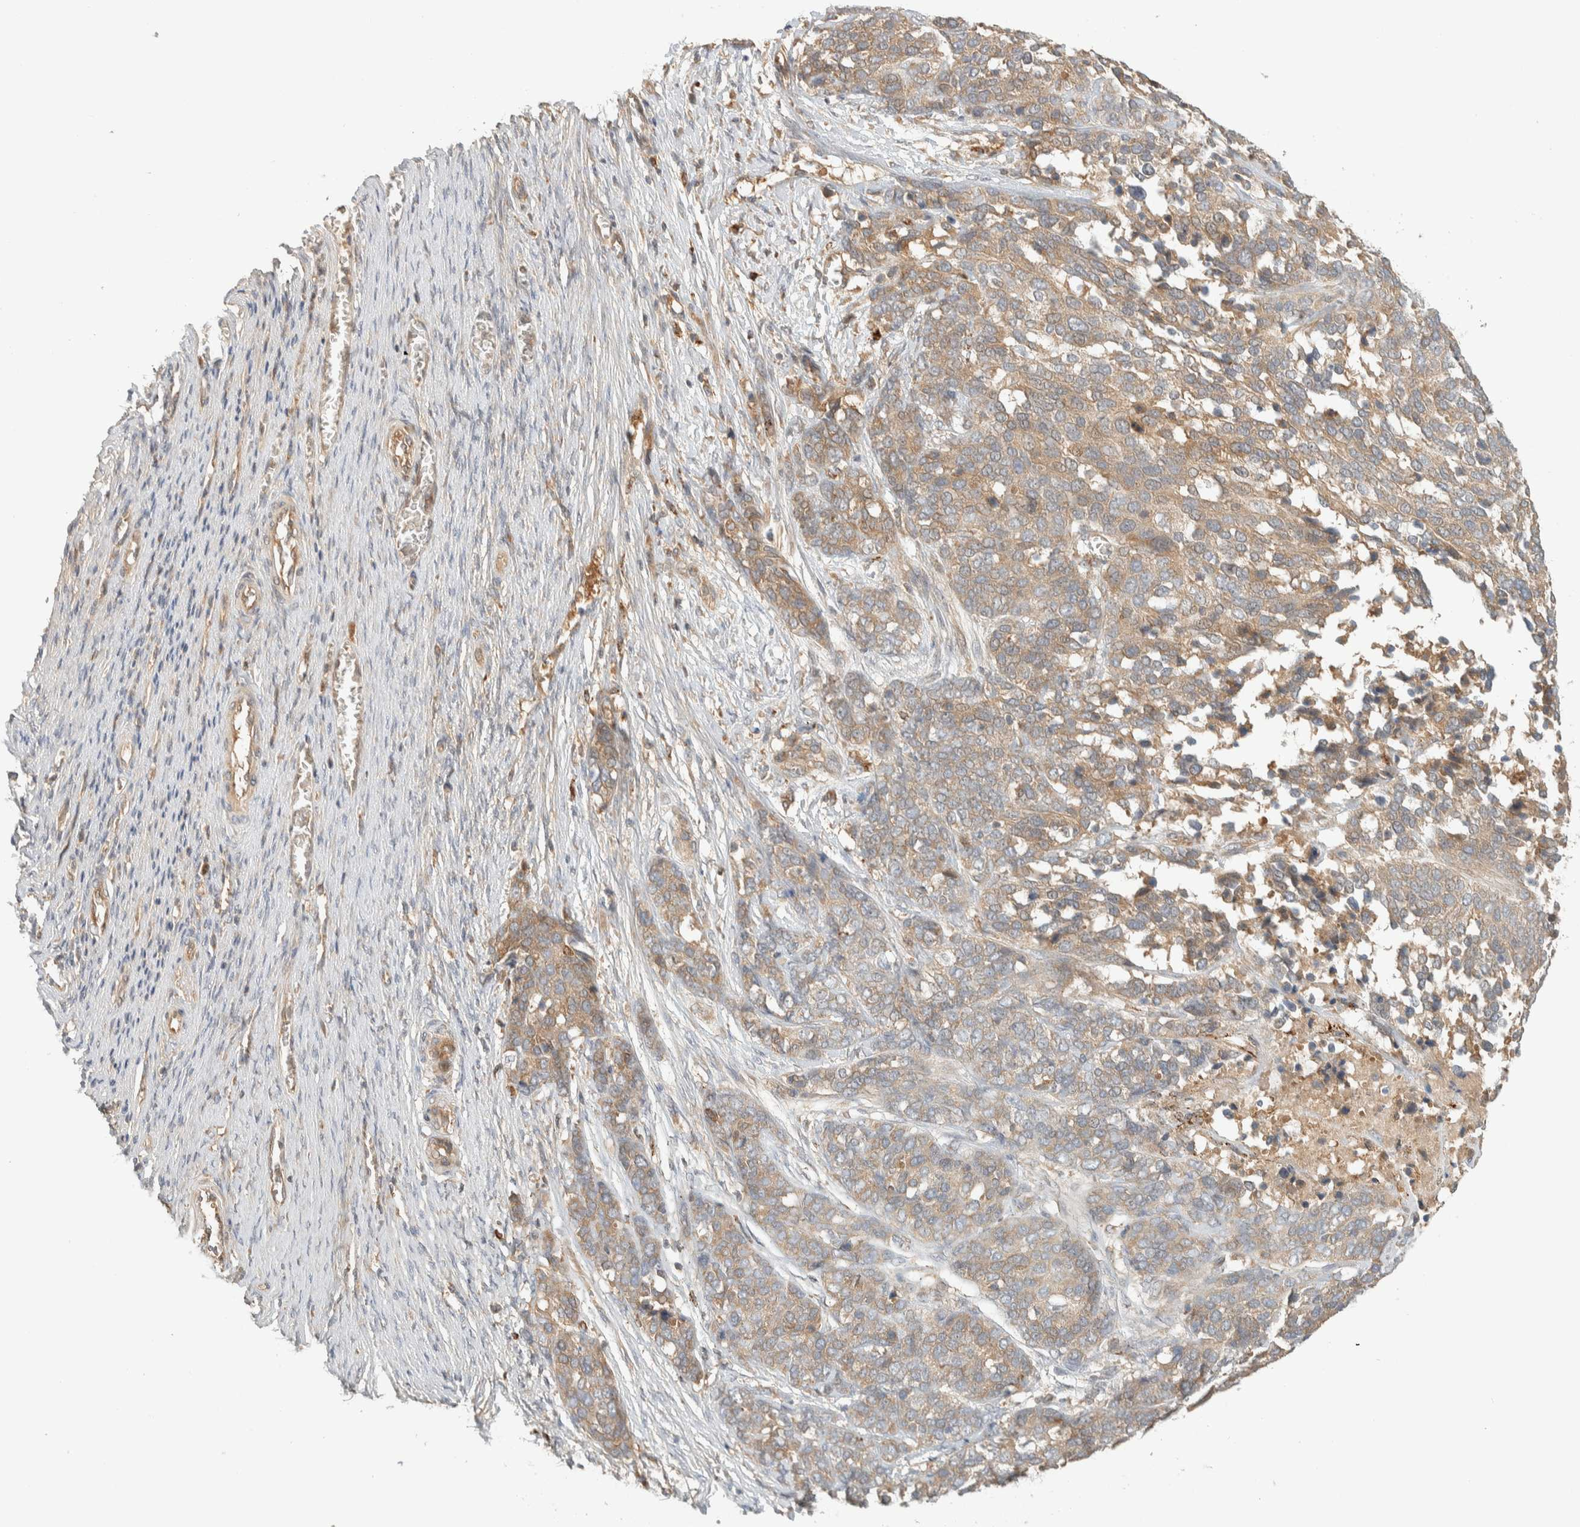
{"staining": {"intensity": "moderate", "quantity": "25%-75%", "location": "cytoplasmic/membranous"}, "tissue": "ovarian cancer", "cell_type": "Tumor cells", "image_type": "cancer", "snomed": [{"axis": "morphology", "description": "Cystadenocarcinoma, serous, NOS"}, {"axis": "topography", "description": "Ovary"}], "caption": "Immunohistochemical staining of human serous cystadenocarcinoma (ovarian) shows medium levels of moderate cytoplasmic/membranous staining in about 25%-75% of tumor cells.", "gene": "FAM167A", "patient": {"sex": "female", "age": 44}}